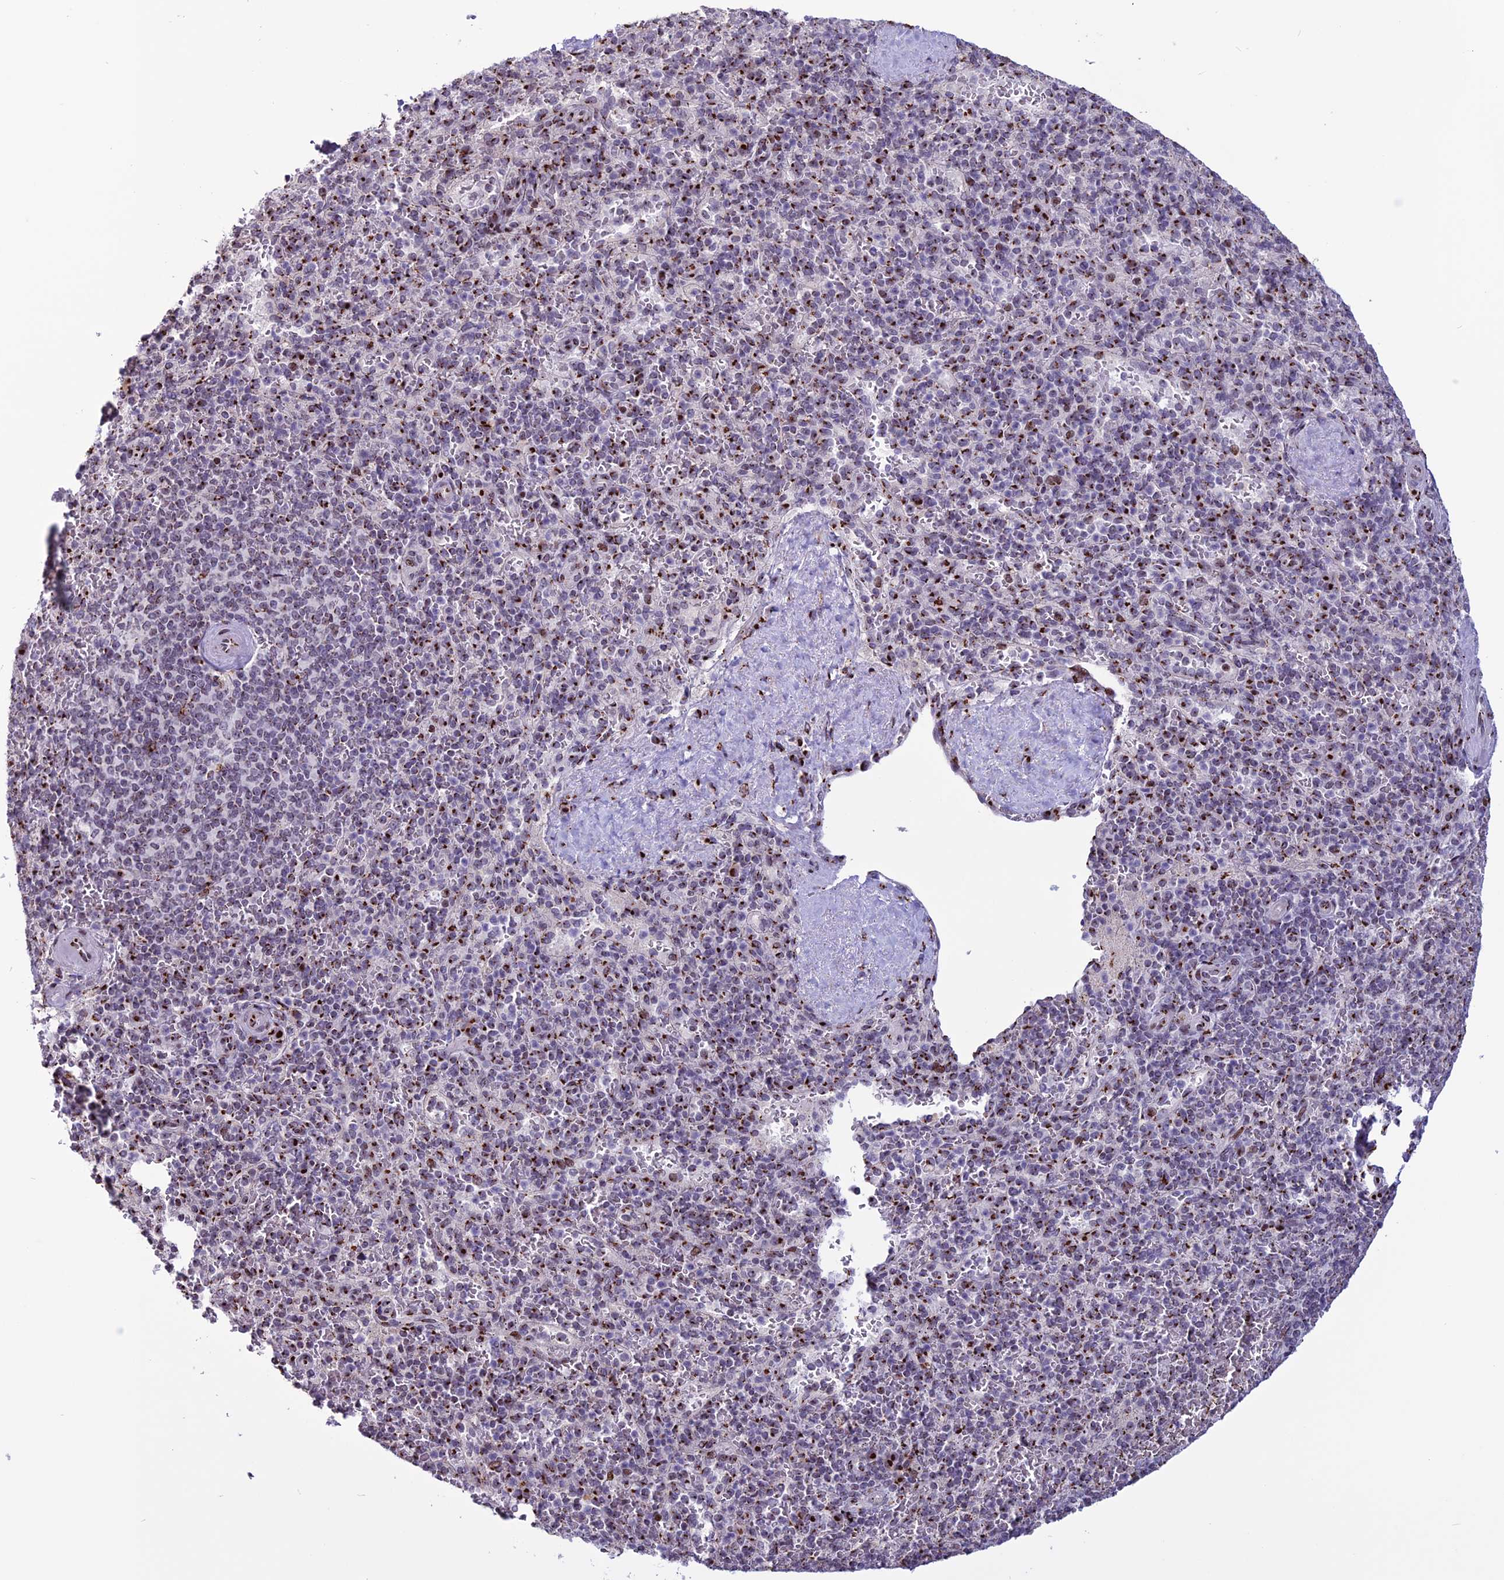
{"staining": {"intensity": "strong", "quantity": "<25%", "location": "cytoplasmic/membranous"}, "tissue": "spleen", "cell_type": "Cells in red pulp", "image_type": "normal", "snomed": [{"axis": "morphology", "description": "Normal tissue, NOS"}, {"axis": "topography", "description": "Spleen"}], "caption": "This photomicrograph displays immunohistochemistry (IHC) staining of normal human spleen, with medium strong cytoplasmic/membranous staining in about <25% of cells in red pulp.", "gene": "PLEKHA4", "patient": {"sex": "male", "age": 82}}